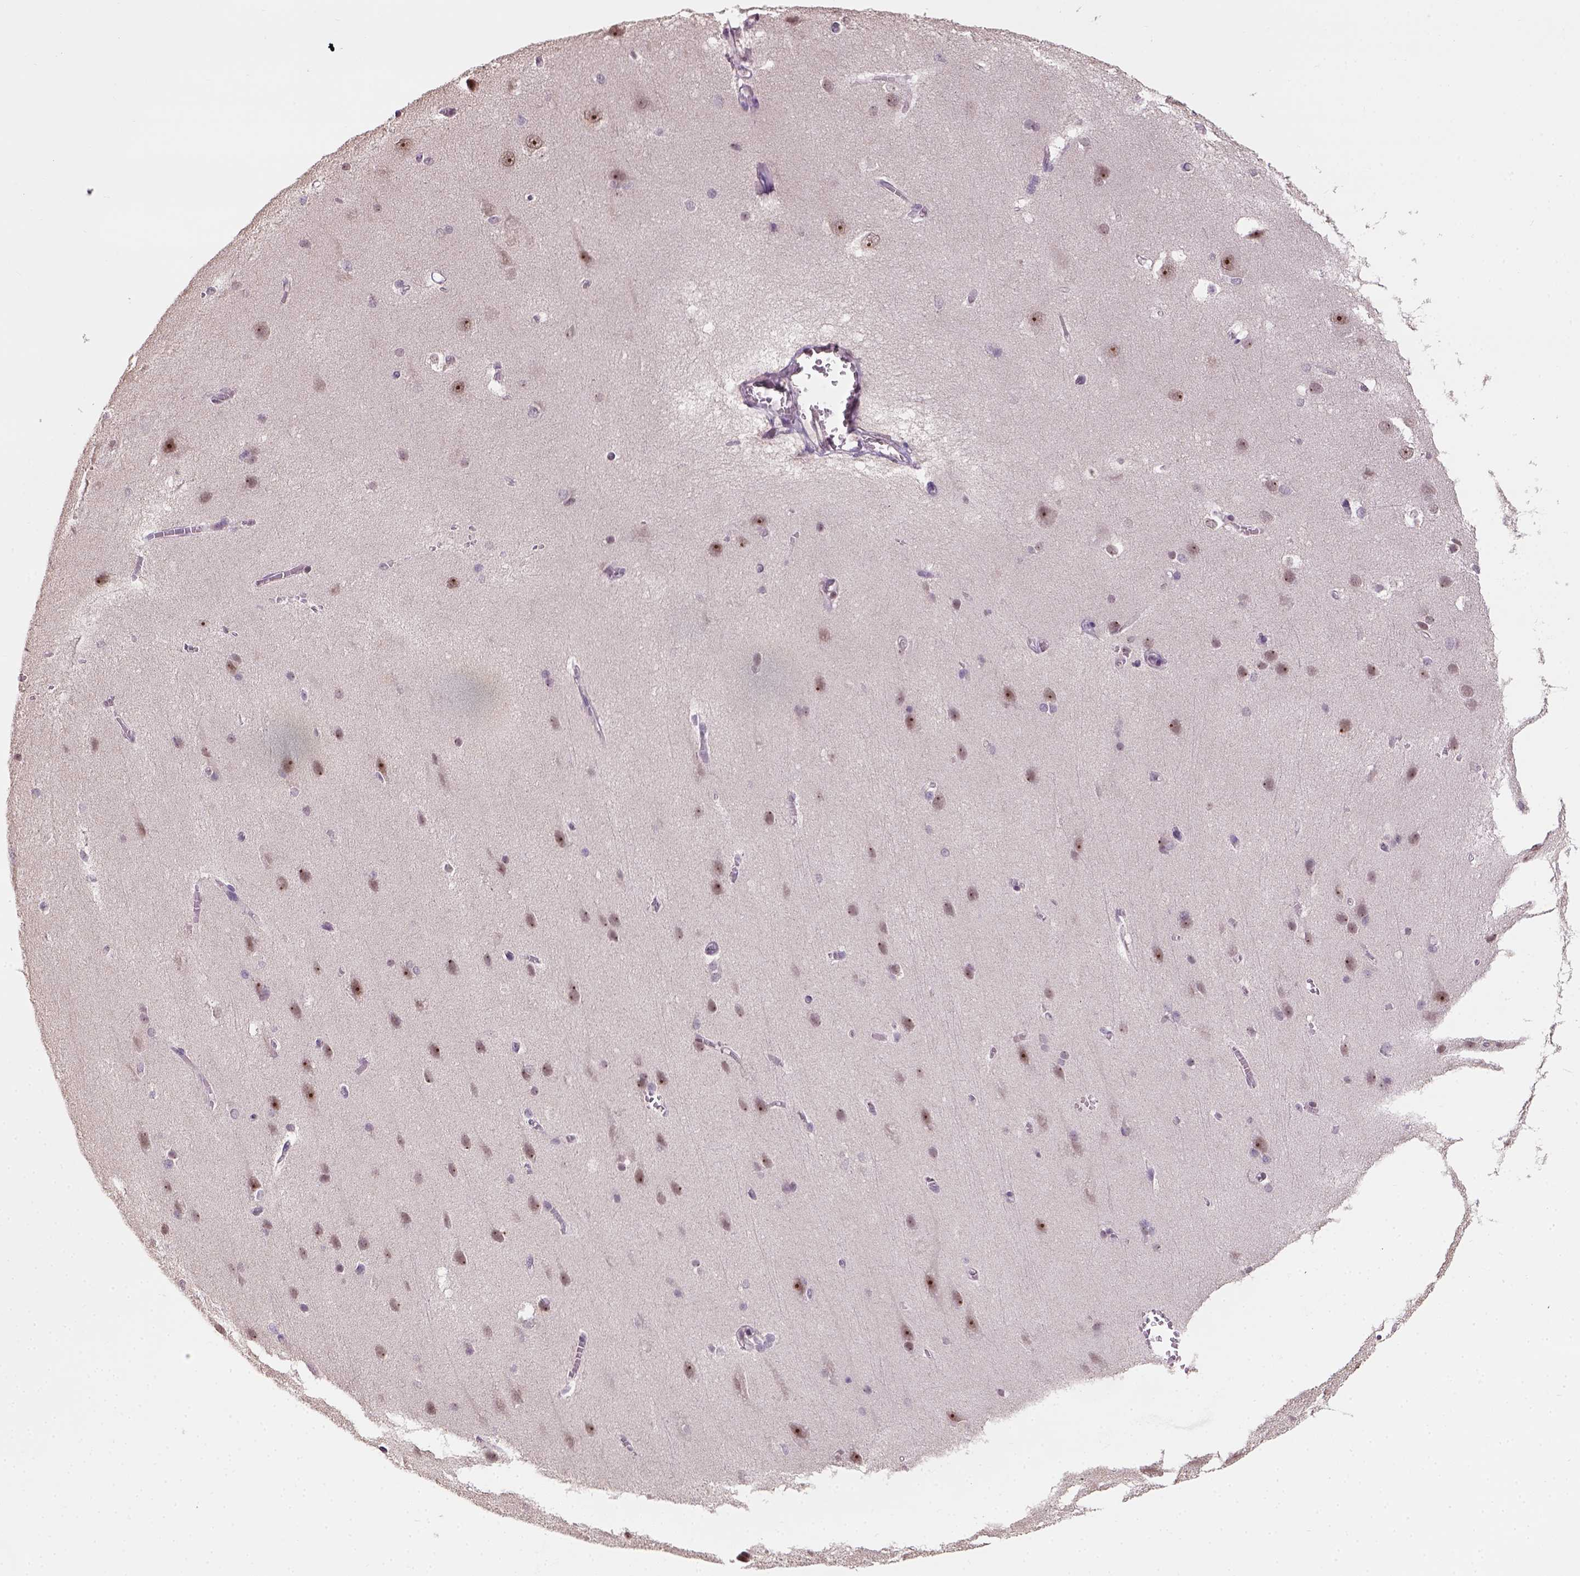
{"staining": {"intensity": "negative", "quantity": "none", "location": "none"}, "tissue": "cerebral cortex", "cell_type": "Endothelial cells", "image_type": "normal", "snomed": [{"axis": "morphology", "description": "Normal tissue, NOS"}, {"axis": "topography", "description": "Cerebral cortex"}], "caption": "A photomicrograph of cerebral cortex stained for a protein reveals no brown staining in endothelial cells.", "gene": "DDX50", "patient": {"sex": "male", "age": 37}}